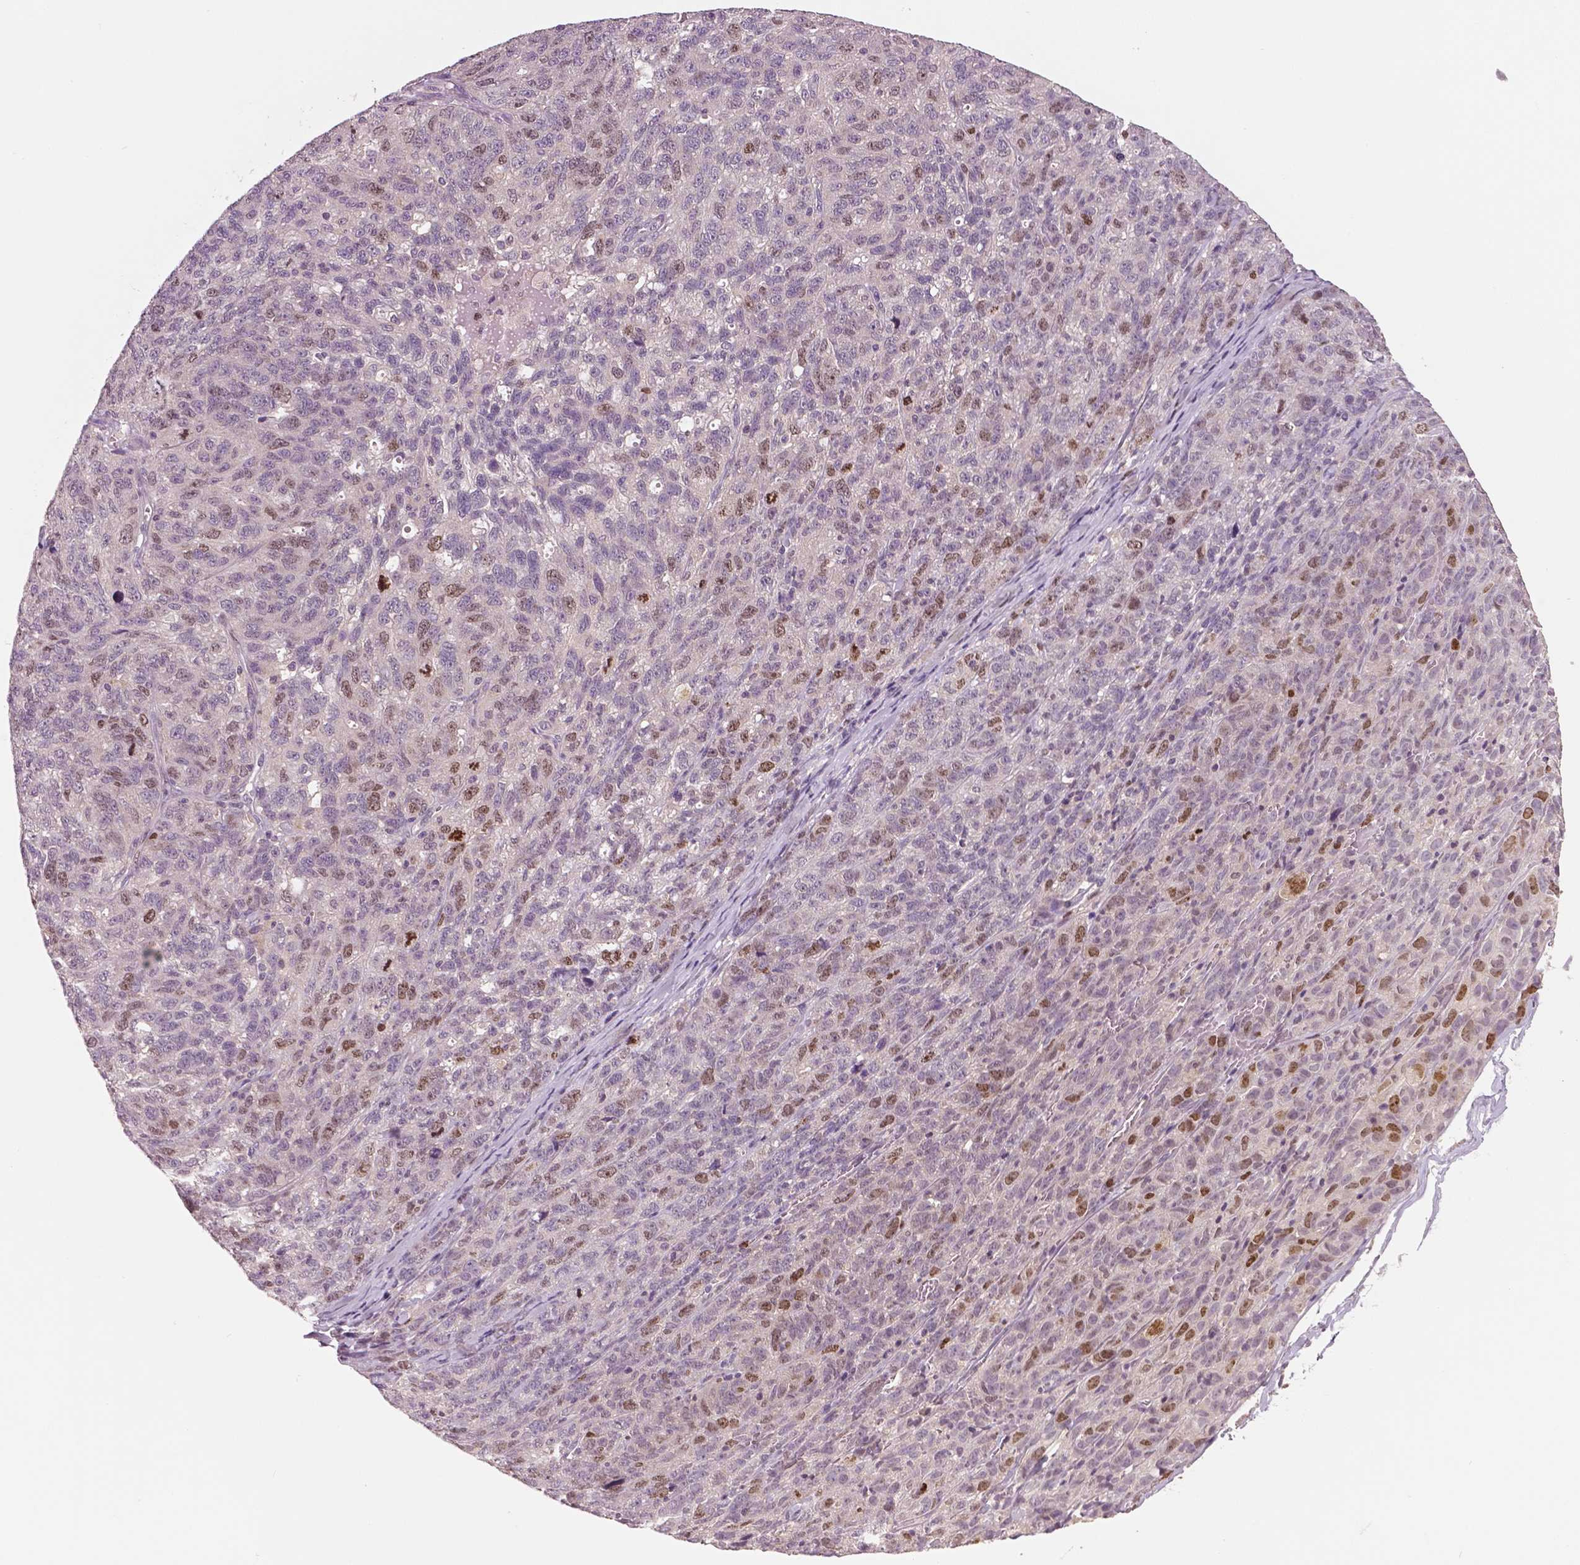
{"staining": {"intensity": "moderate", "quantity": "25%-75%", "location": "nuclear"}, "tissue": "ovarian cancer", "cell_type": "Tumor cells", "image_type": "cancer", "snomed": [{"axis": "morphology", "description": "Cystadenocarcinoma, serous, NOS"}, {"axis": "topography", "description": "Ovary"}], "caption": "High-power microscopy captured an IHC image of ovarian cancer, revealing moderate nuclear positivity in approximately 25%-75% of tumor cells. Nuclei are stained in blue.", "gene": "MKI67", "patient": {"sex": "female", "age": 71}}